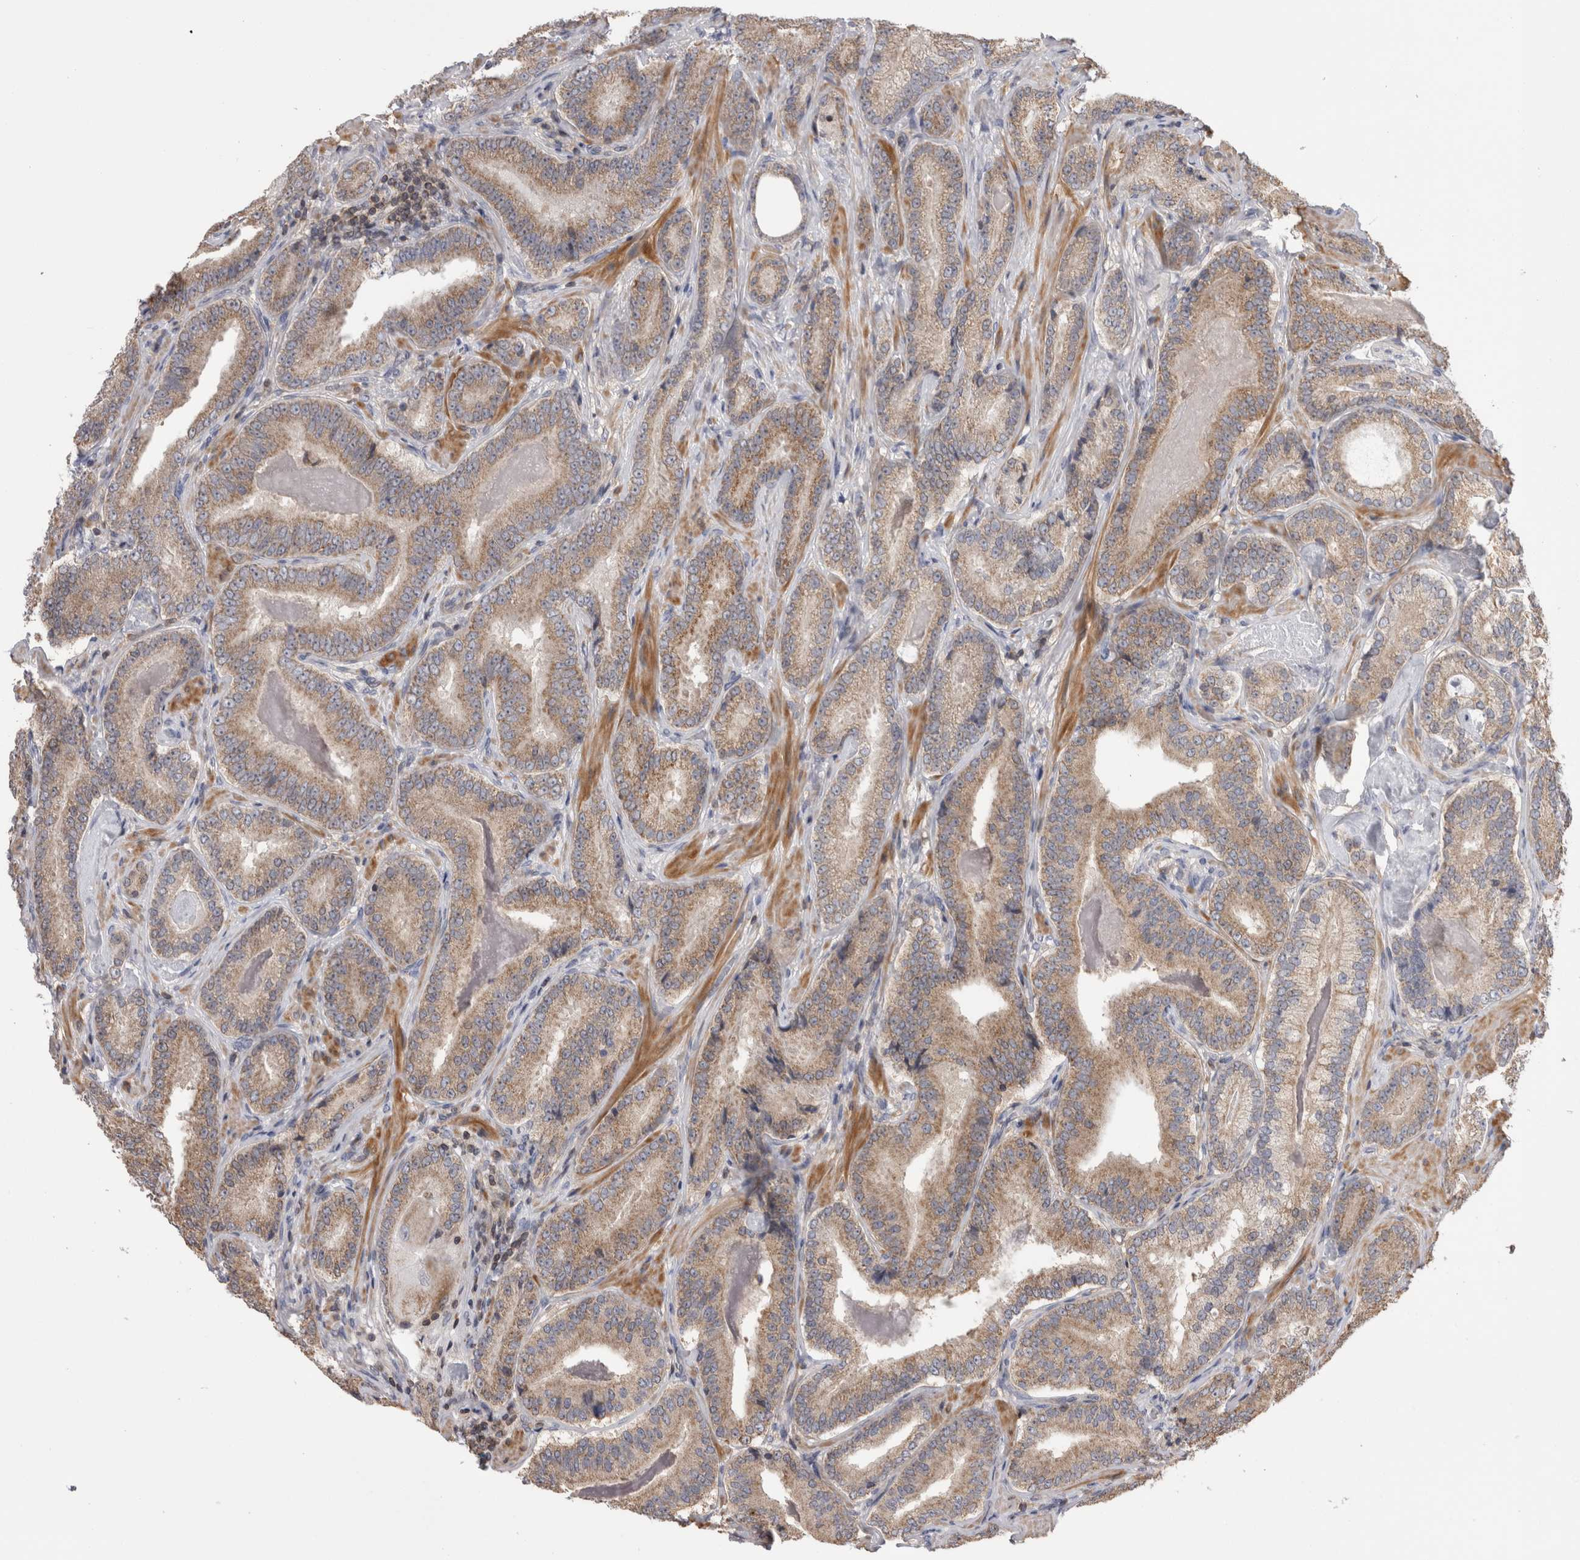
{"staining": {"intensity": "weak", "quantity": ">75%", "location": "cytoplasmic/membranous"}, "tissue": "prostate cancer", "cell_type": "Tumor cells", "image_type": "cancer", "snomed": [{"axis": "morphology", "description": "Adenocarcinoma, Low grade"}, {"axis": "topography", "description": "Prostate"}], "caption": "Immunohistochemistry micrograph of neoplastic tissue: human low-grade adenocarcinoma (prostate) stained using IHC exhibits low levels of weak protein expression localized specifically in the cytoplasmic/membranous of tumor cells, appearing as a cytoplasmic/membranous brown color.", "gene": "DARS2", "patient": {"sex": "male", "age": 51}}